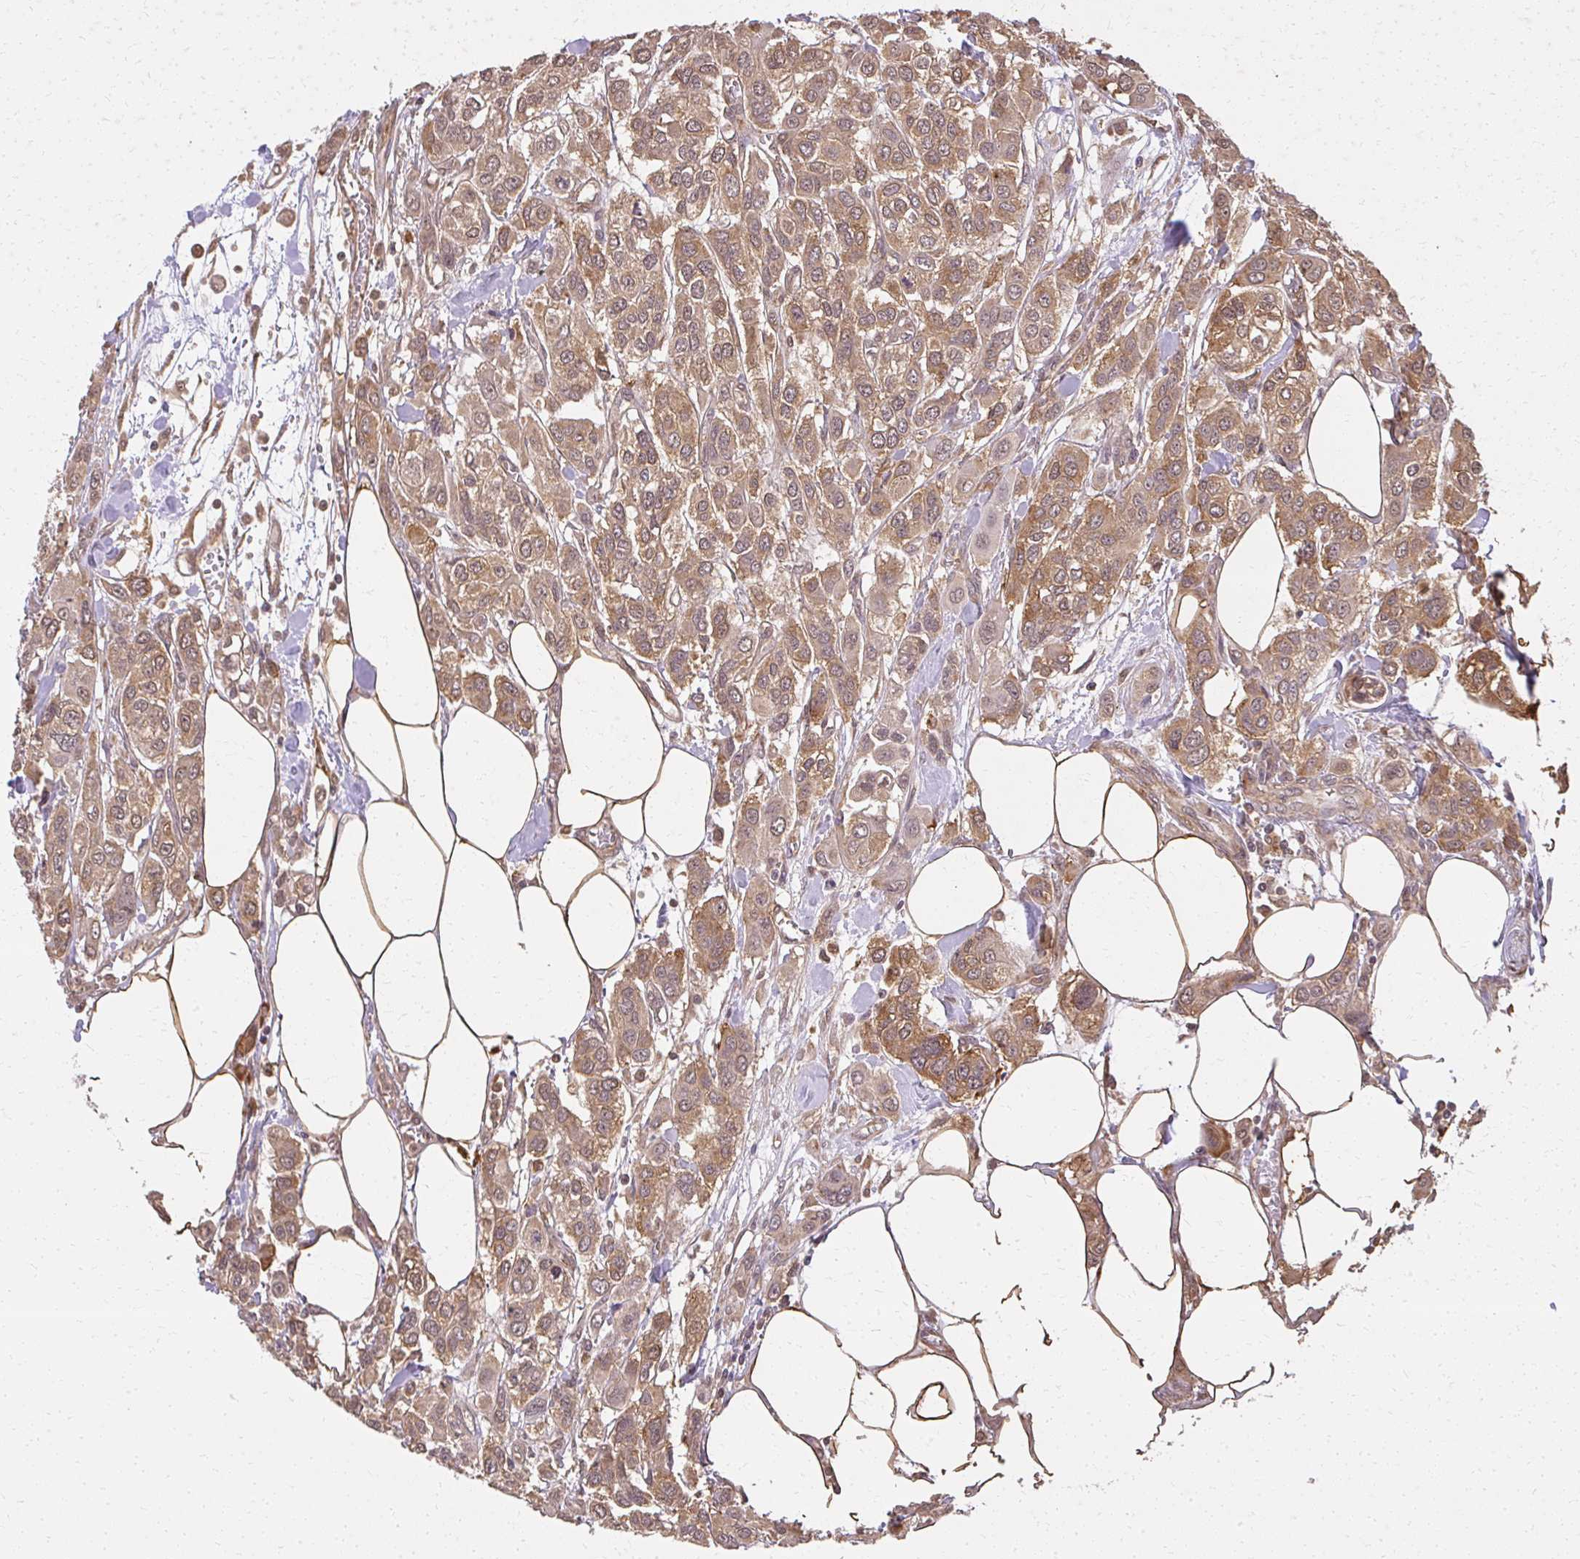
{"staining": {"intensity": "moderate", "quantity": ">75%", "location": "cytoplasmic/membranous,nuclear"}, "tissue": "urothelial cancer", "cell_type": "Tumor cells", "image_type": "cancer", "snomed": [{"axis": "morphology", "description": "Urothelial carcinoma, High grade"}, {"axis": "topography", "description": "Urinary bladder"}], "caption": "Urothelial carcinoma (high-grade) stained for a protein (brown) reveals moderate cytoplasmic/membranous and nuclear positive positivity in about >75% of tumor cells.", "gene": "LARS2", "patient": {"sex": "male", "age": 67}}